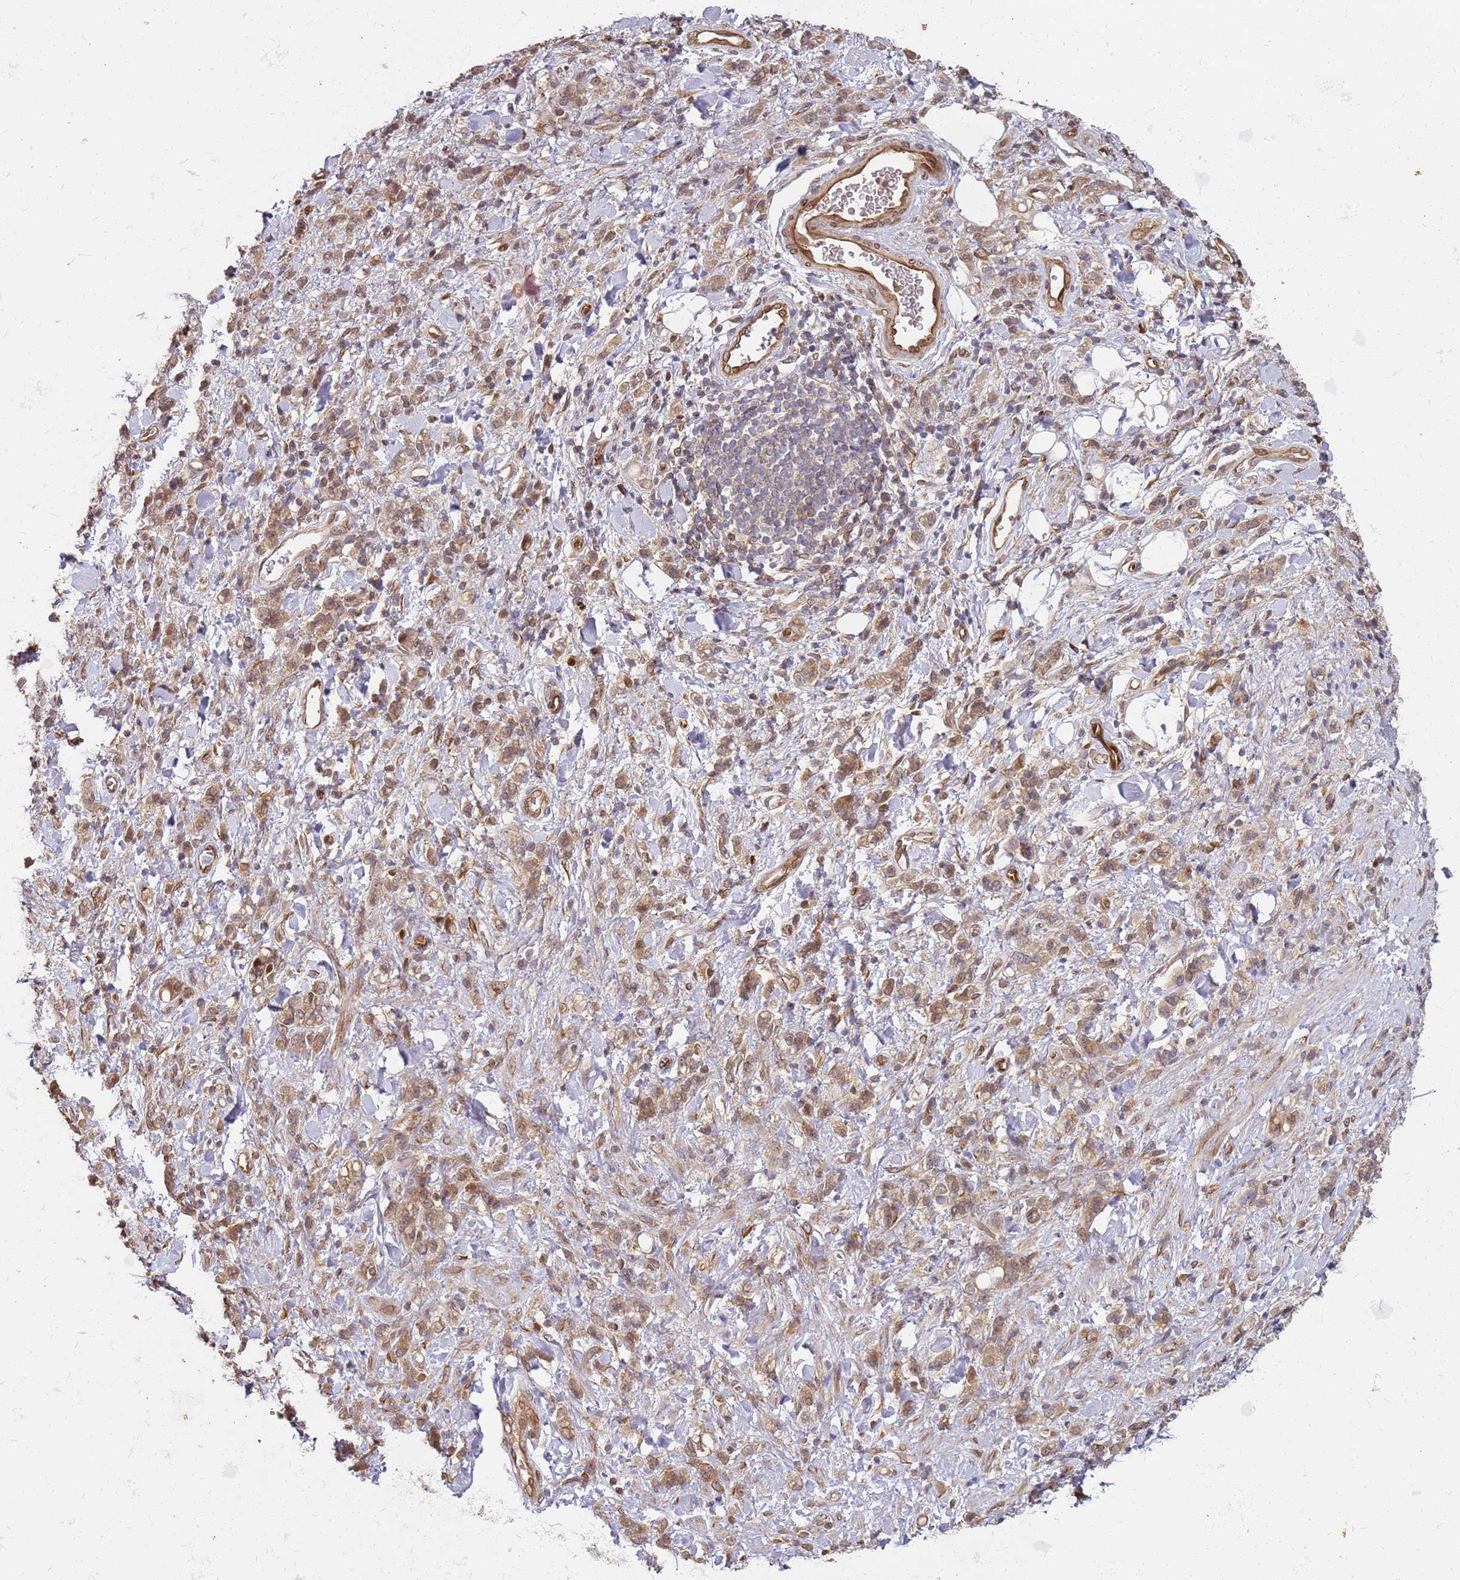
{"staining": {"intensity": "moderate", "quantity": ">75%", "location": "cytoplasmic/membranous,nuclear"}, "tissue": "stomach cancer", "cell_type": "Tumor cells", "image_type": "cancer", "snomed": [{"axis": "morphology", "description": "Adenocarcinoma, NOS"}, {"axis": "topography", "description": "Stomach"}], "caption": "This histopathology image shows stomach cancer (adenocarcinoma) stained with immunohistochemistry (IHC) to label a protein in brown. The cytoplasmic/membranous and nuclear of tumor cells show moderate positivity for the protein. Nuclei are counter-stained blue.", "gene": "NUDT14", "patient": {"sex": "male", "age": 77}}